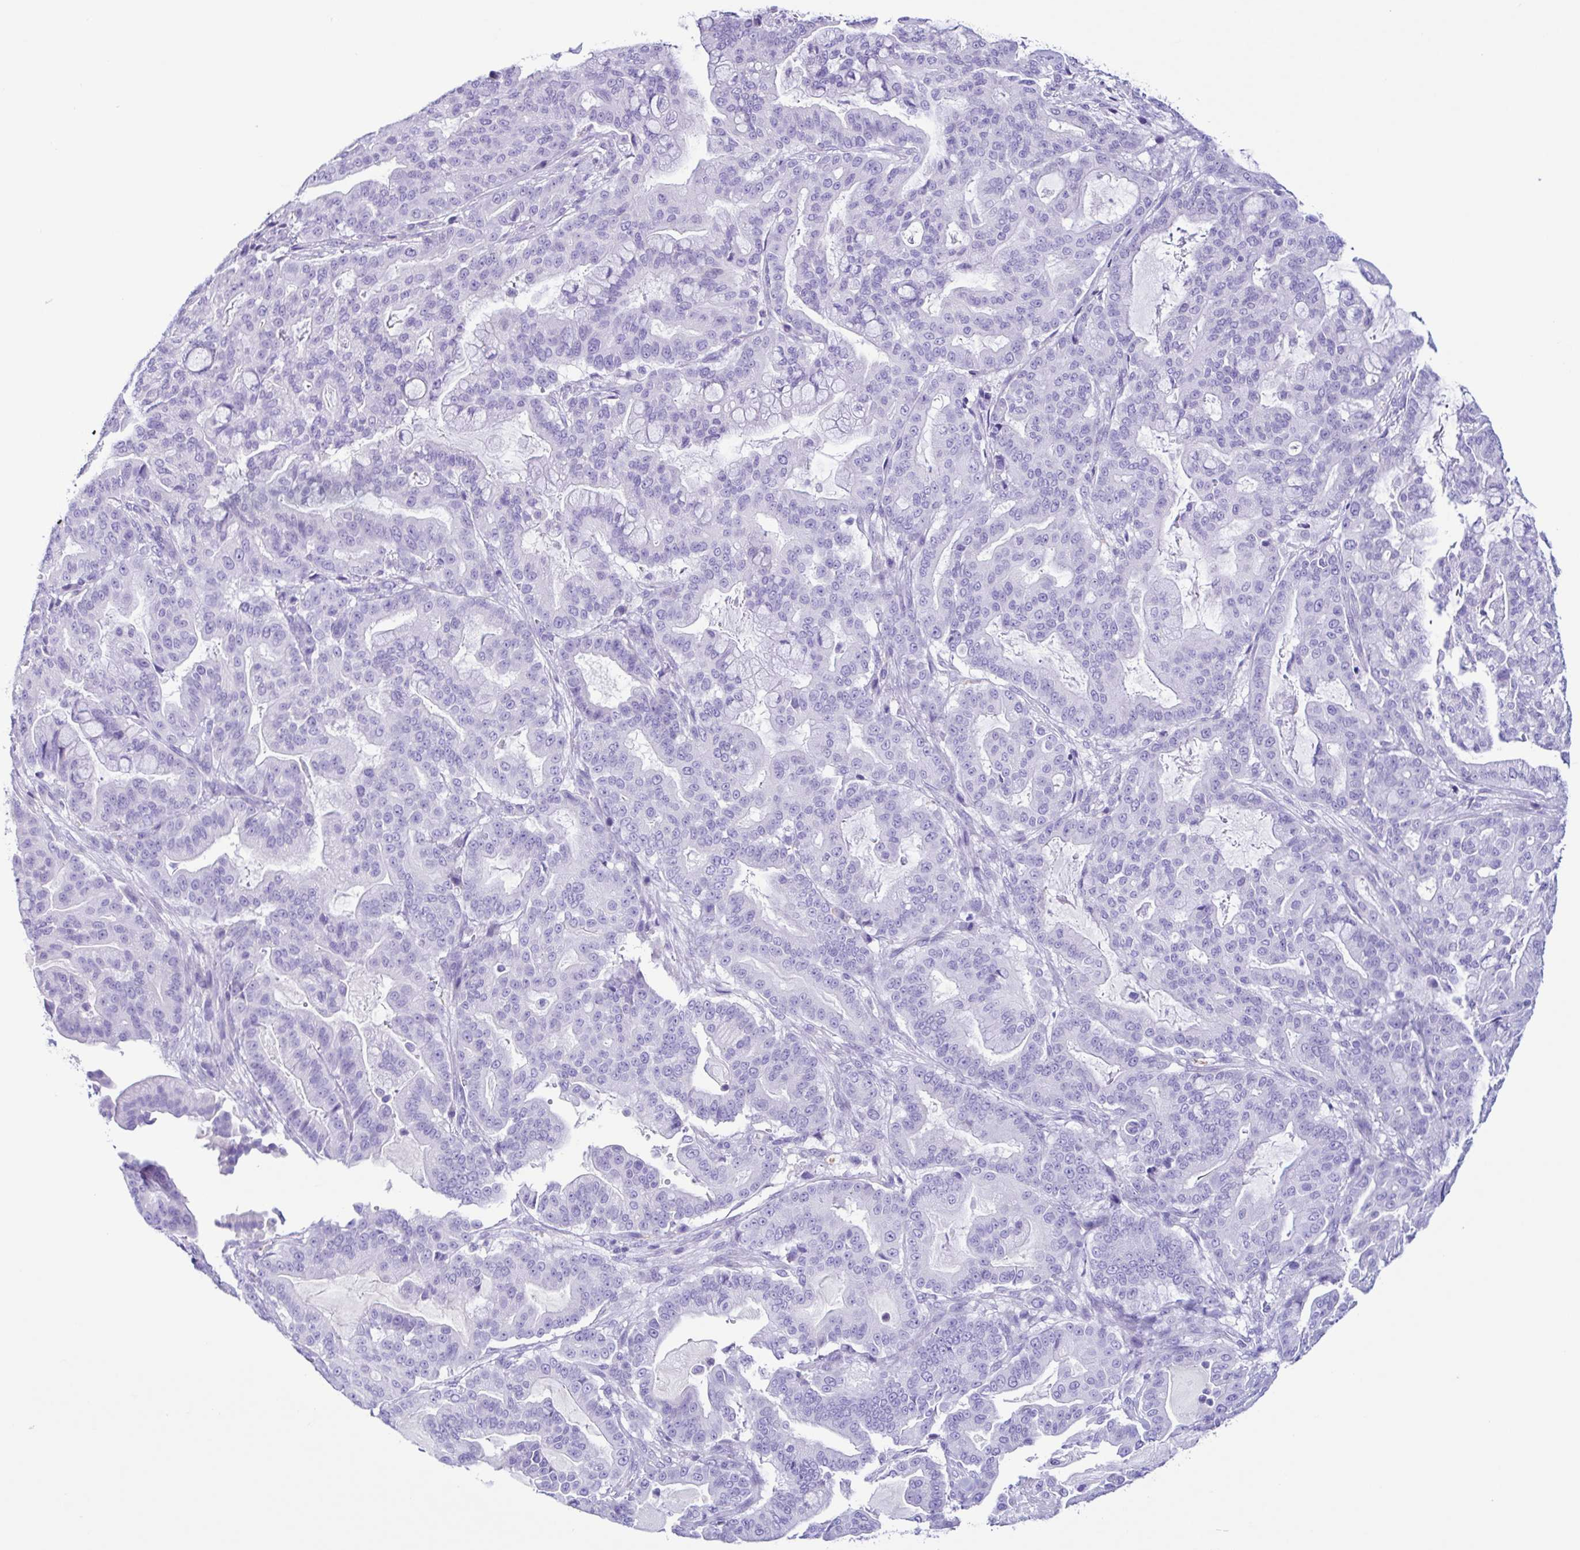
{"staining": {"intensity": "negative", "quantity": "none", "location": "none"}, "tissue": "pancreatic cancer", "cell_type": "Tumor cells", "image_type": "cancer", "snomed": [{"axis": "morphology", "description": "Adenocarcinoma, NOS"}, {"axis": "topography", "description": "Pancreas"}], "caption": "DAB (3,3'-diaminobenzidine) immunohistochemical staining of pancreatic cancer demonstrates no significant positivity in tumor cells.", "gene": "PIGF", "patient": {"sex": "male", "age": 63}}